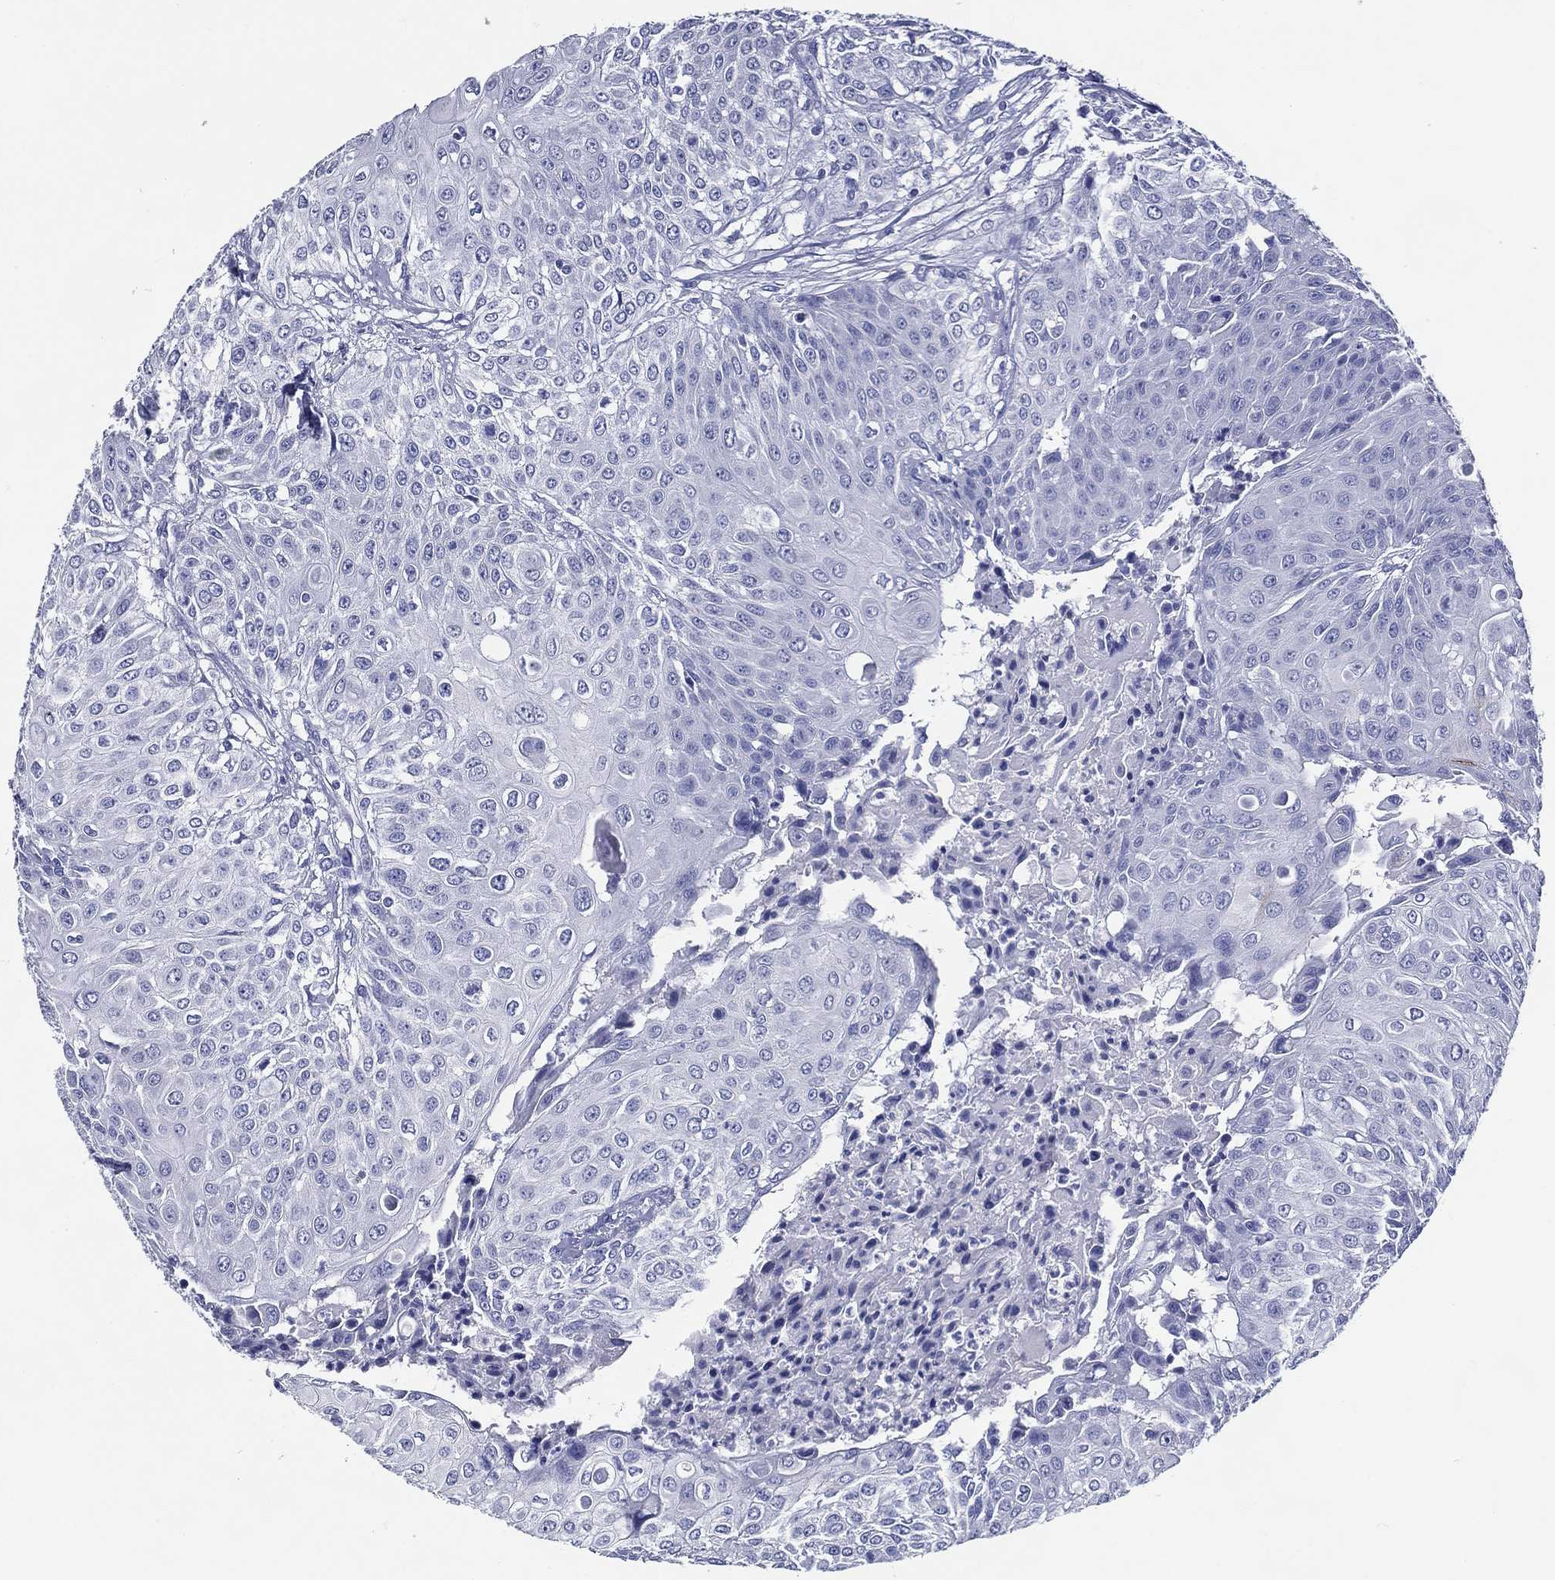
{"staining": {"intensity": "negative", "quantity": "none", "location": "none"}, "tissue": "urothelial cancer", "cell_type": "Tumor cells", "image_type": "cancer", "snomed": [{"axis": "morphology", "description": "Urothelial carcinoma, High grade"}, {"axis": "topography", "description": "Urinary bladder"}], "caption": "There is no significant expression in tumor cells of urothelial cancer.", "gene": "ACE2", "patient": {"sex": "female", "age": 79}}